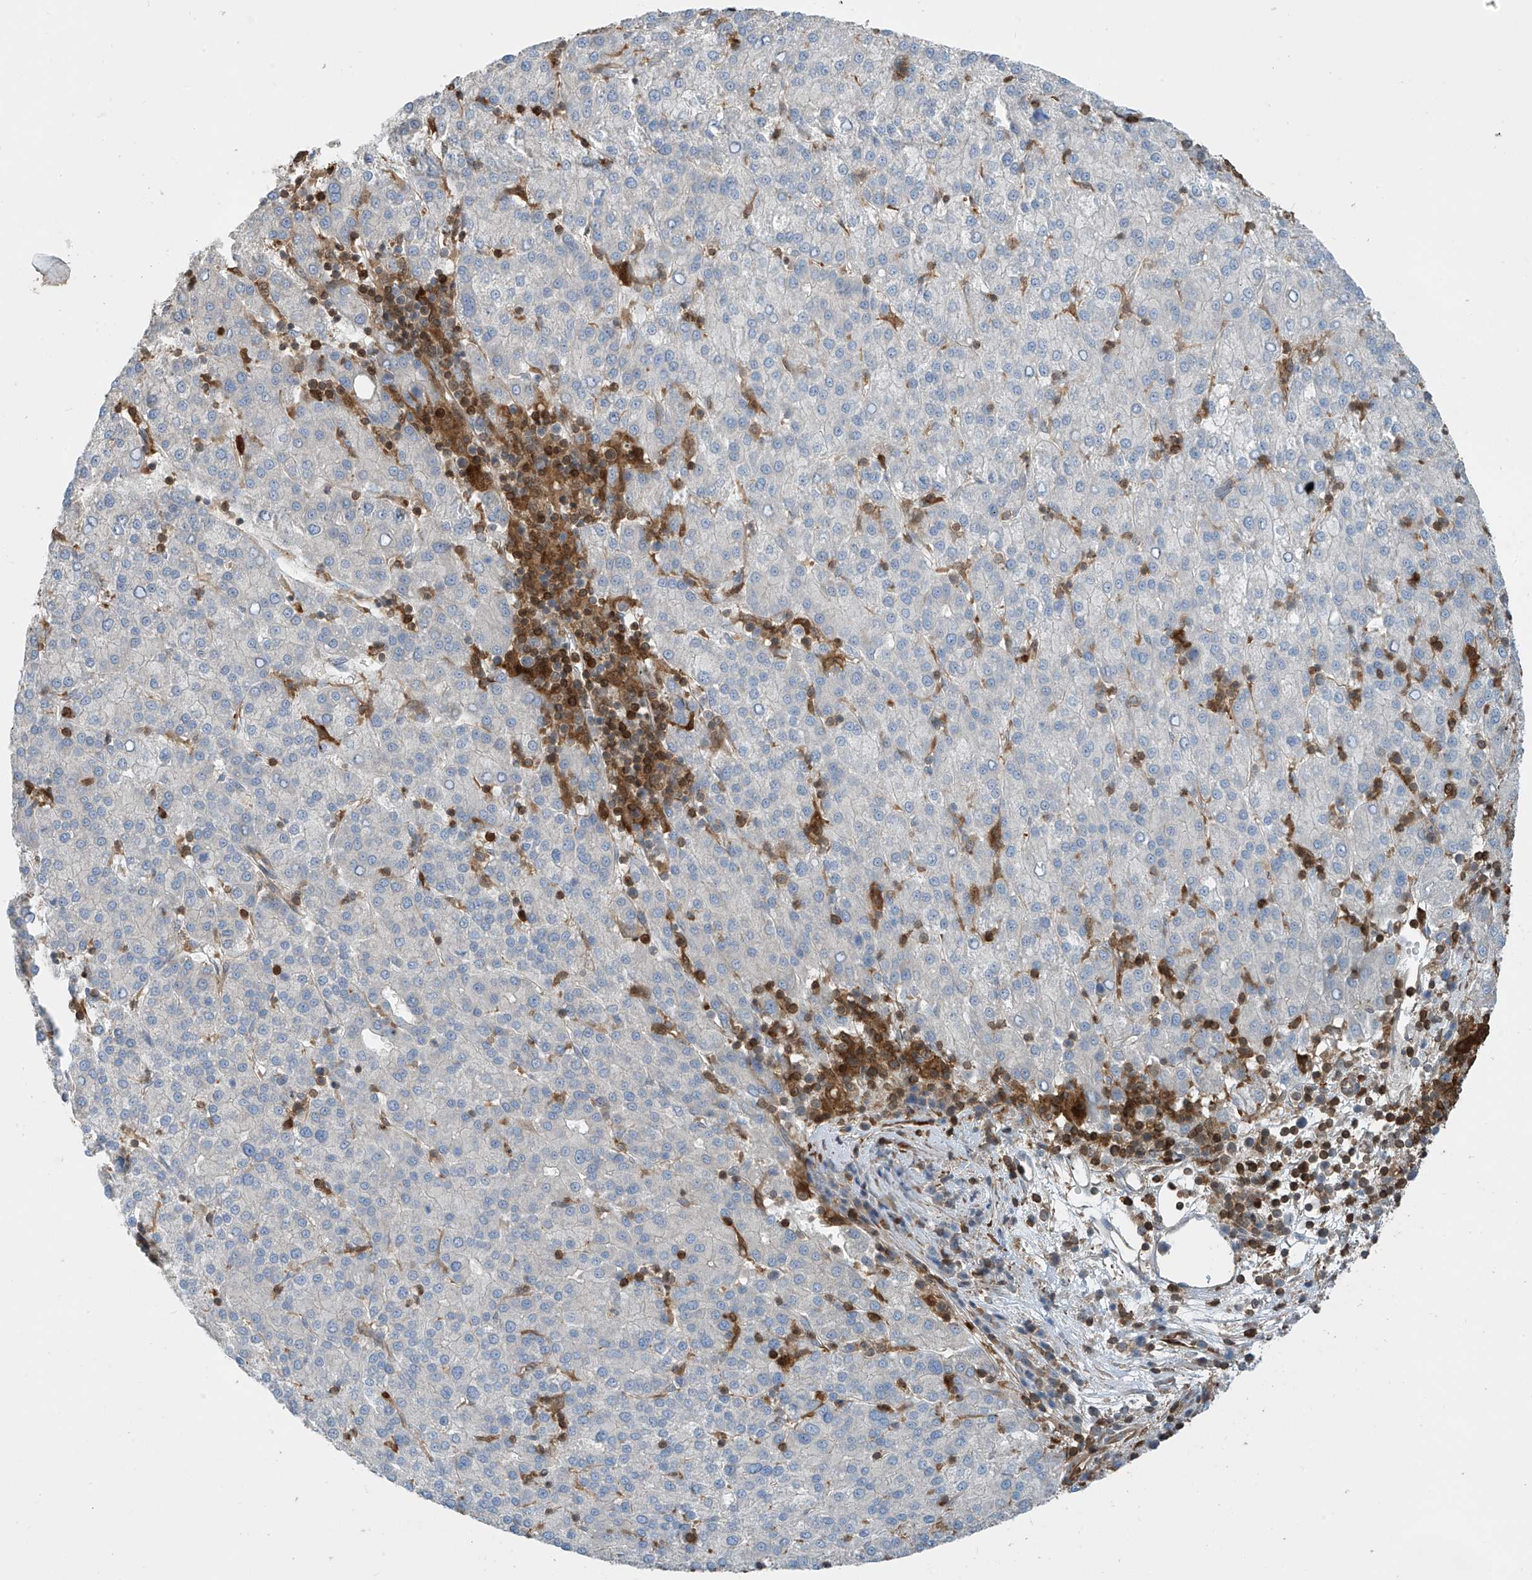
{"staining": {"intensity": "negative", "quantity": "none", "location": "none"}, "tissue": "liver cancer", "cell_type": "Tumor cells", "image_type": "cancer", "snomed": [{"axis": "morphology", "description": "Carcinoma, Hepatocellular, NOS"}, {"axis": "topography", "description": "Liver"}], "caption": "Immunohistochemical staining of human hepatocellular carcinoma (liver) demonstrates no significant positivity in tumor cells.", "gene": "SH3BGRL3", "patient": {"sex": "female", "age": 58}}